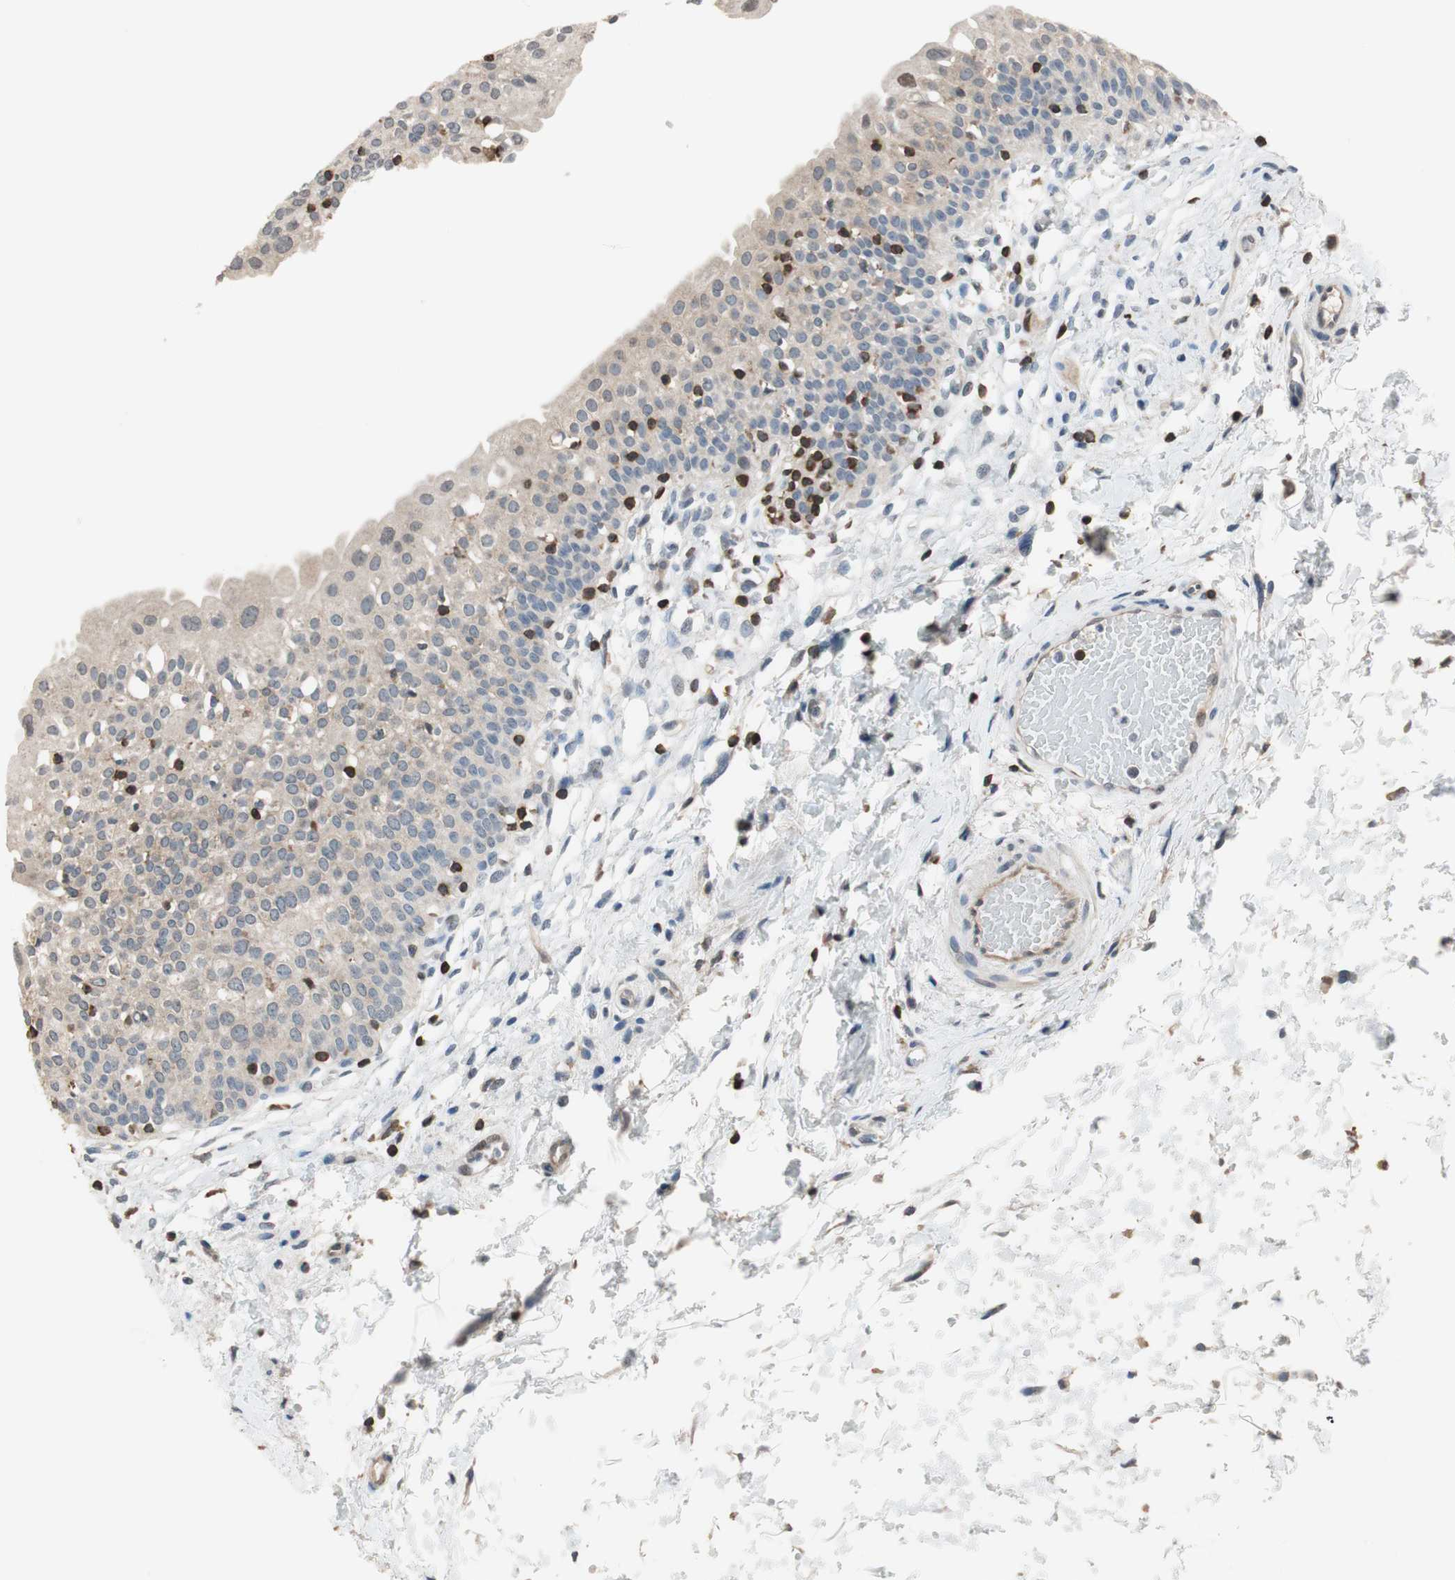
{"staining": {"intensity": "weak", "quantity": "25%-75%", "location": "cytoplasmic/membranous"}, "tissue": "urinary bladder", "cell_type": "Urothelial cells", "image_type": "normal", "snomed": [{"axis": "morphology", "description": "Normal tissue, NOS"}, {"axis": "topography", "description": "Urinary bladder"}], "caption": "Urinary bladder stained with DAB immunohistochemistry (IHC) exhibits low levels of weak cytoplasmic/membranous expression in approximately 25%-75% of urothelial cells.", "gene": "NFATC2", "patient": {"sex": "male", "age": 51}}